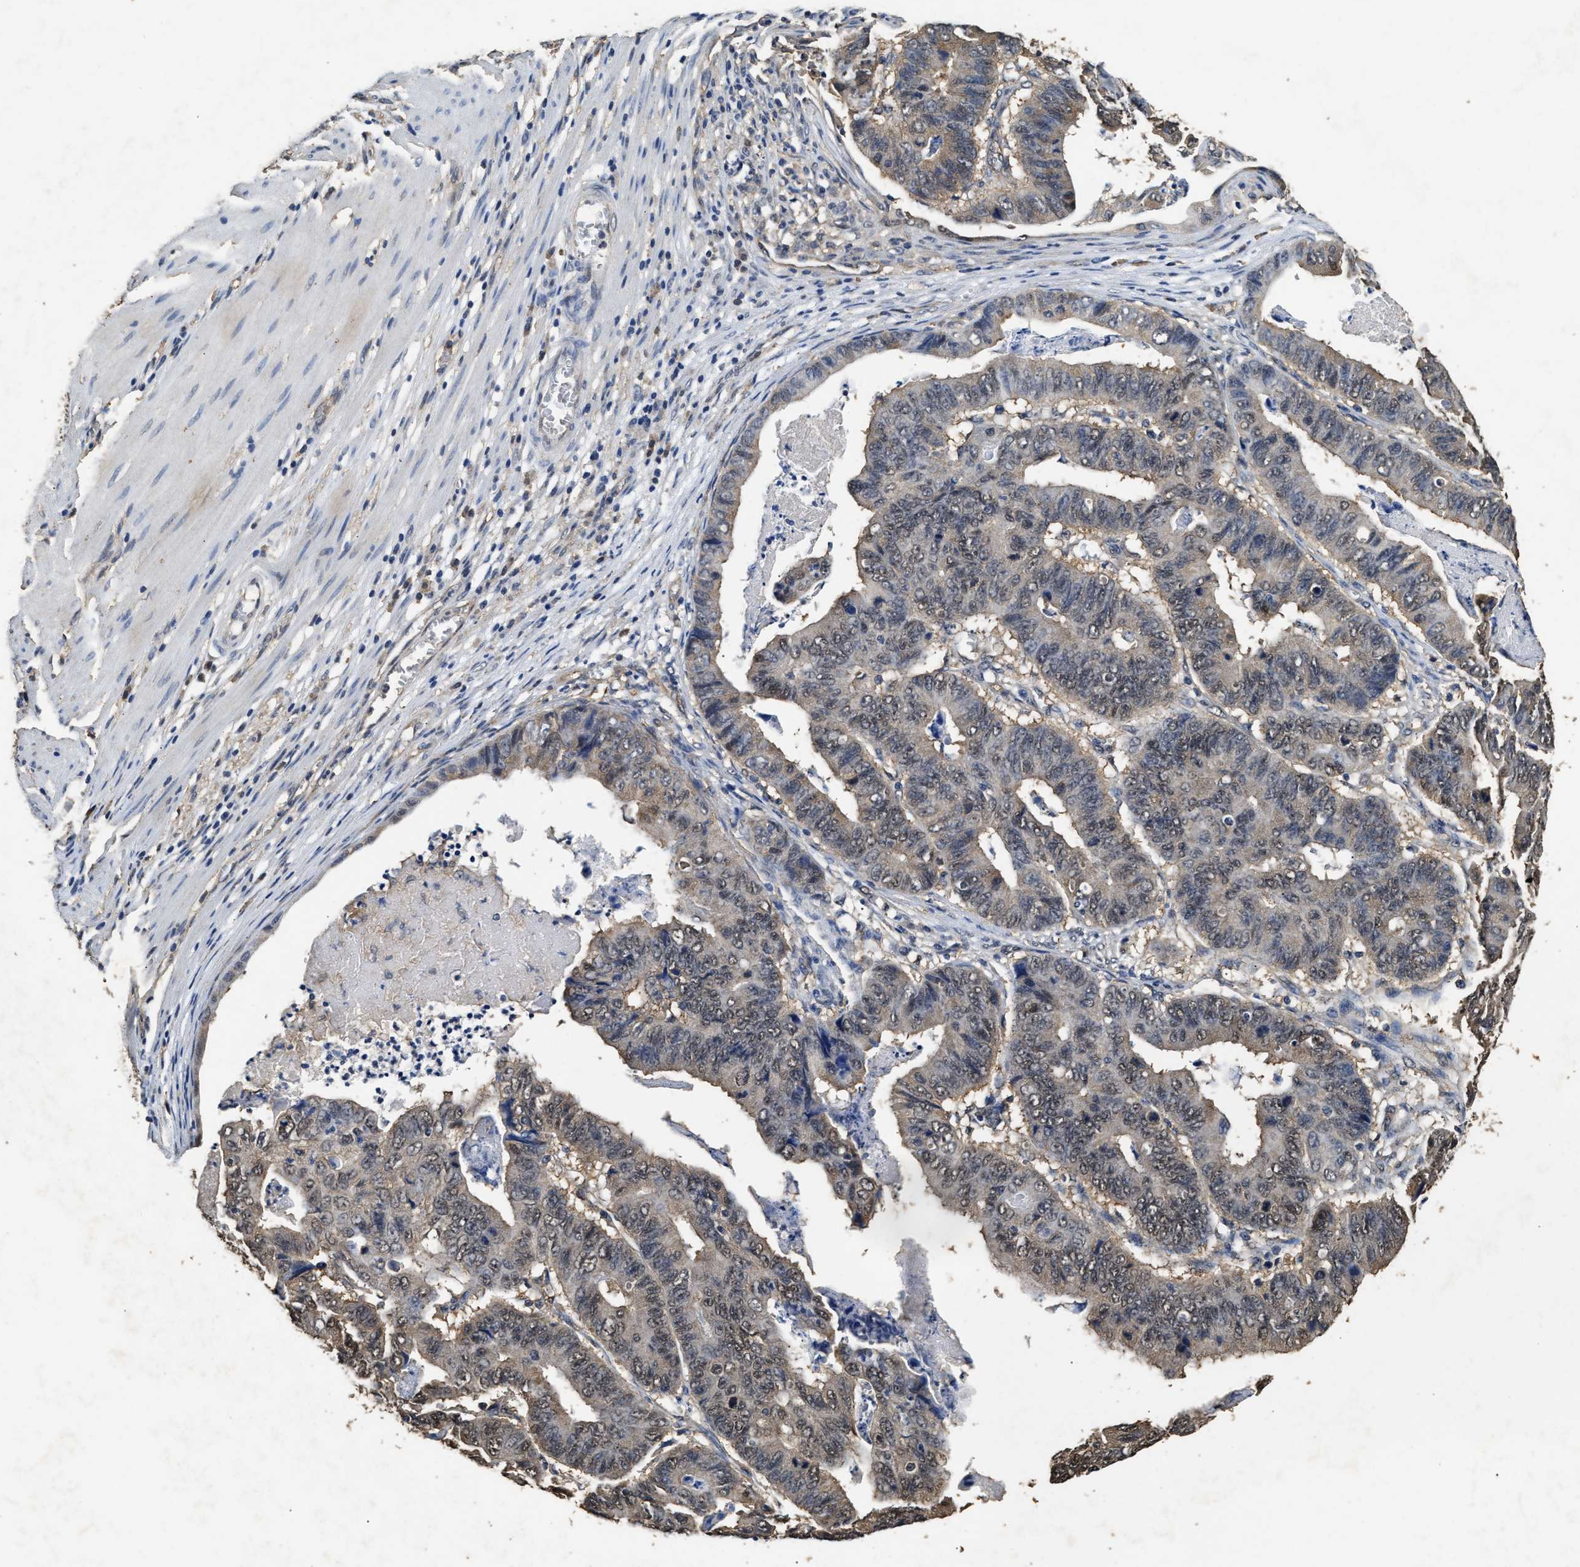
{"staining": {"intensity": "weak", "quantity": ">75%", "location": "cytoplasmic/membranous,nuclear"}, "tissue": "stomach cancer", "cell_type": "Tumor cells", "image_type": "cancer", "snomed": [{"axis": "morphology", "description": "Adenocarcinoma, NOS"}, {"axis": "topography", "description": "Stomach, lower"}], "caption": "The immunohistochemical stain highlights weak cytoplasmic/membranous and nuclear staining in tumor cells of stomach cancer (adenocarcinoma) tissue.", "gene": "YWHAE", "patient": {"sex": "male", "age": 77}}